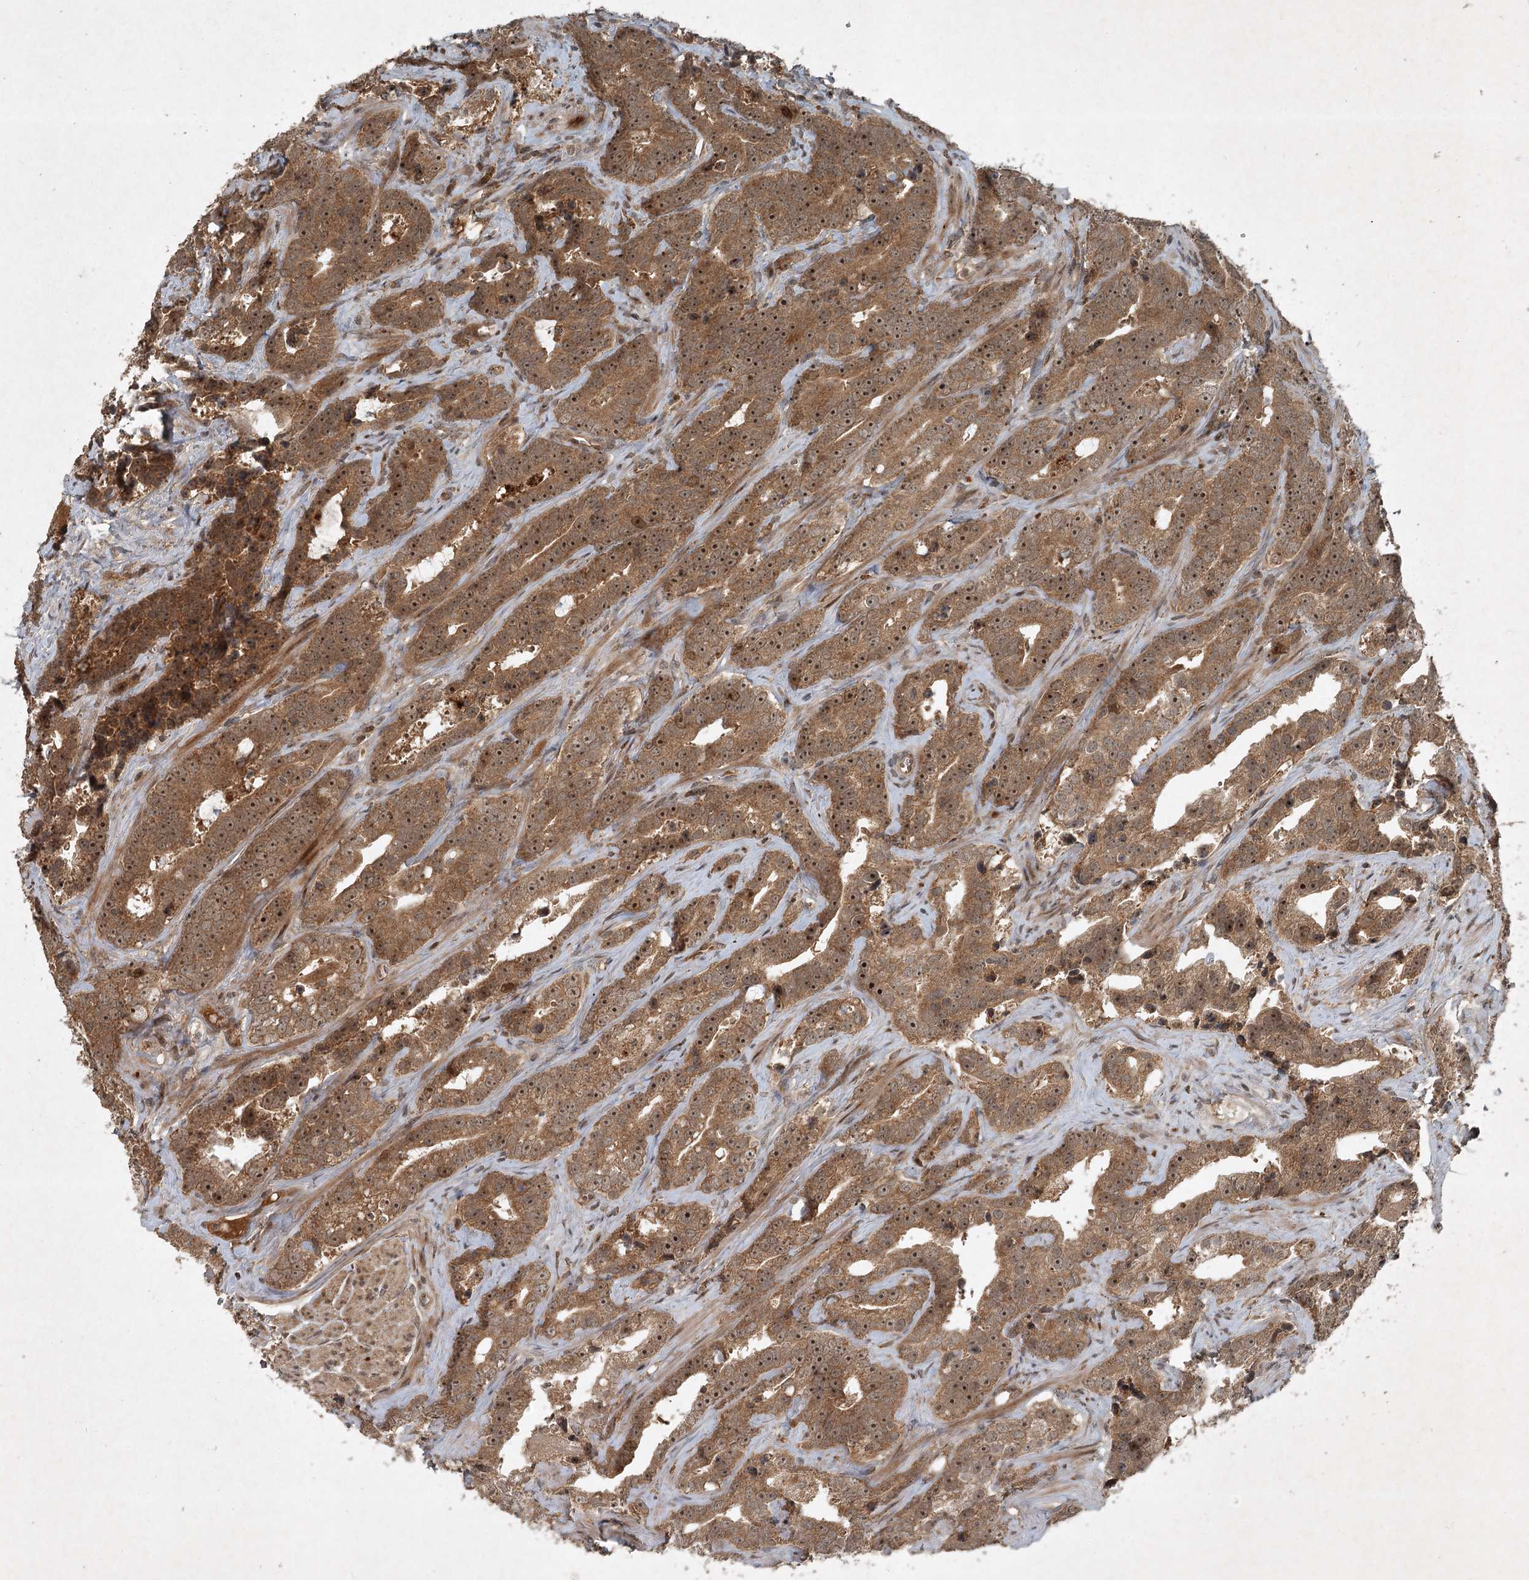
{"staining": {"intensity": "moderate", "quantity": ">75%", "location": "cytoplasmic/membranous,nuclear"}, "tissue": "prostate cancer", "cell_type": "Tumor cells", "image_type": "cancer", "snomed": [{"axis": "morphology", "description": "Adenocarcinoma, High grade"}, {"axis": "topography", "description": "Prostate"}], "caption": "IHC of prostate cancer exhibits medium levels of moderate cytoplasmic/membranous and nuclear staining in about >75% of tumor cells.", "gene": "UNC93A", "patient": {"sex": "male", "age": 62}}